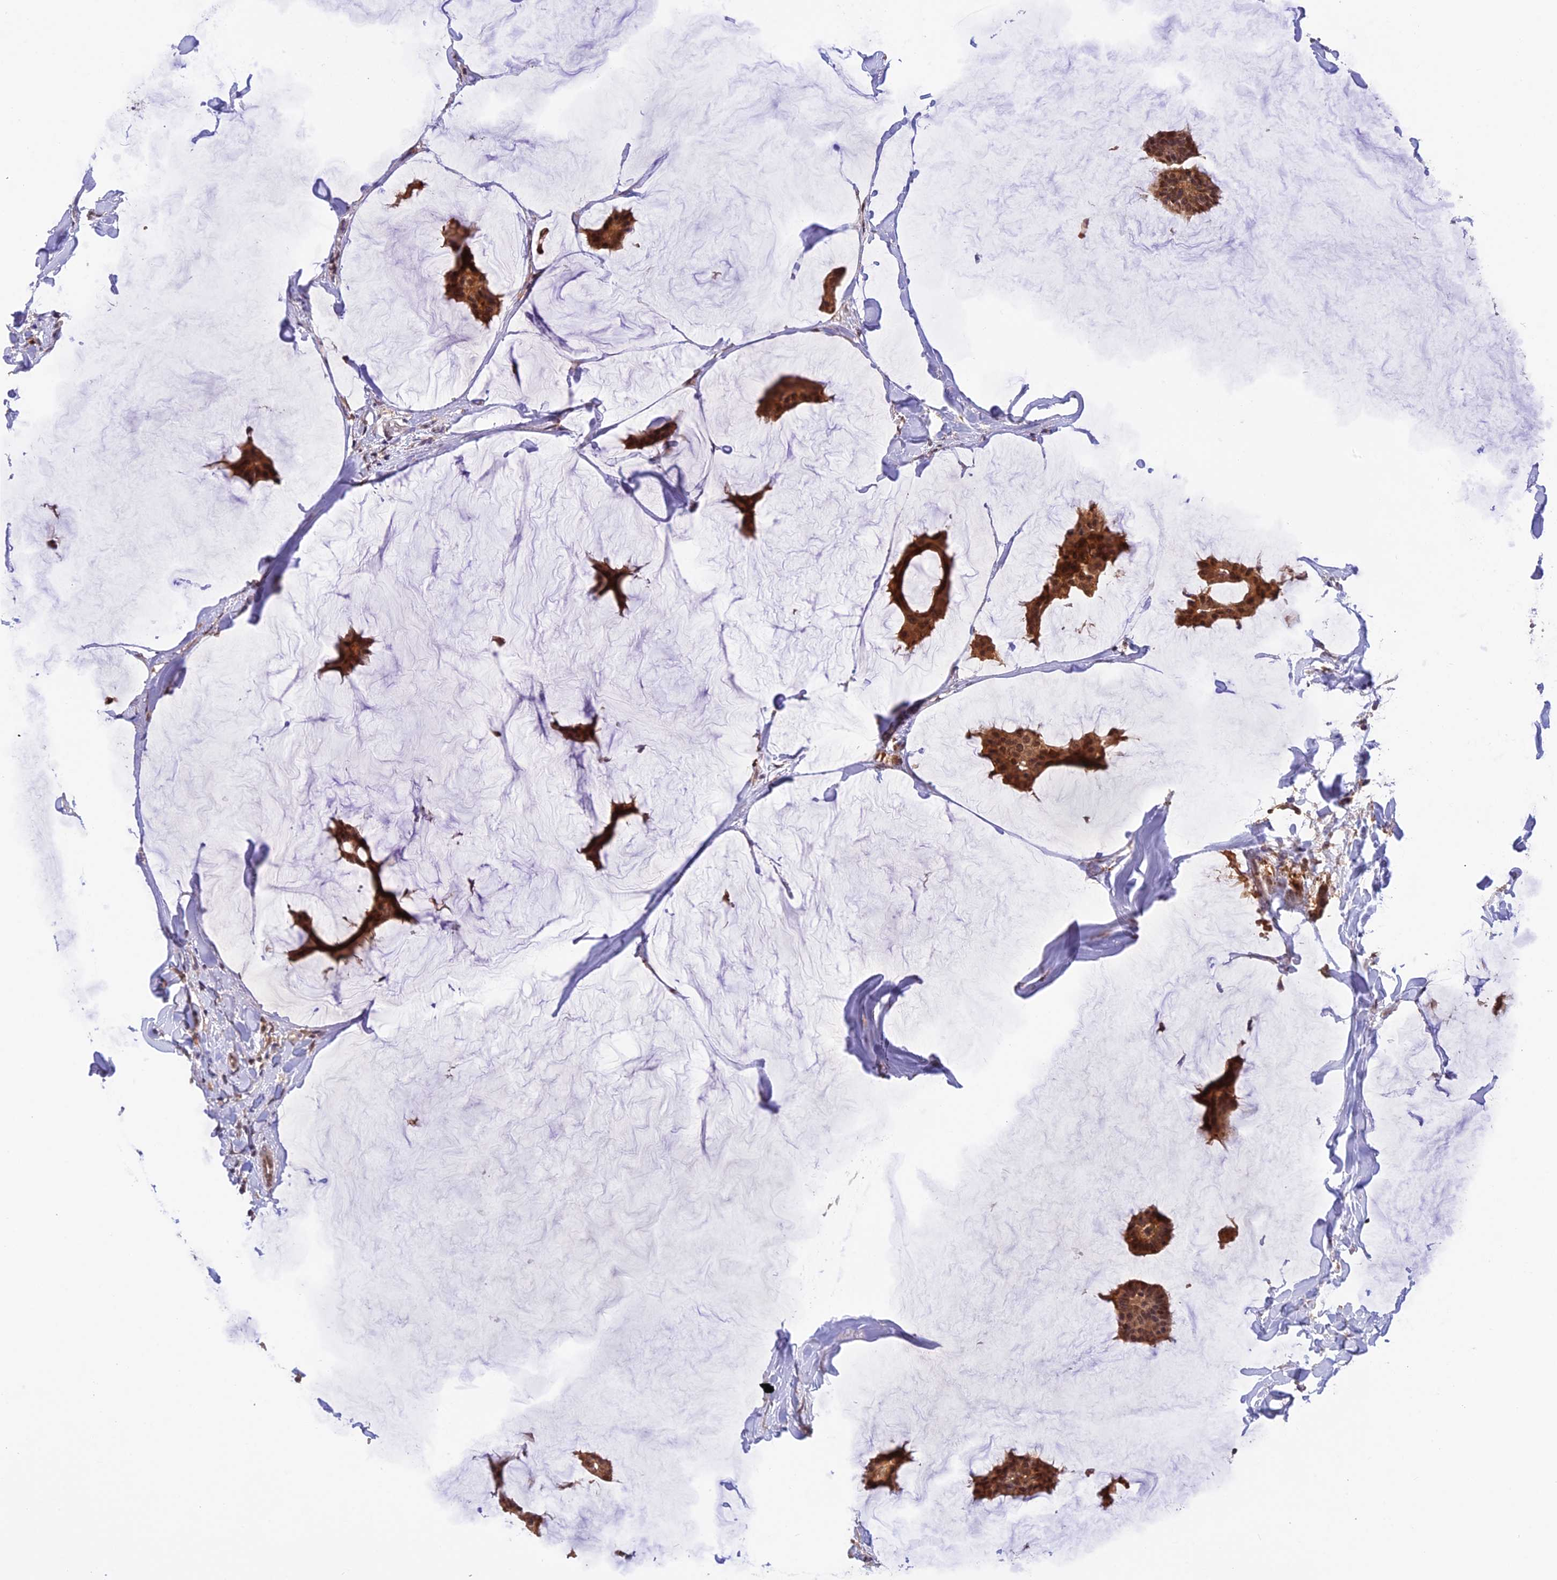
{"staining": {"intensity": "moderate", "quantity": ">75%", "location": "cytoplasmic/membranous,nuclear"}, "tissue": "breast cancer", "cell_type": "Tumor cells", "image_type": "cancer", "snomed": [{"axis": "morphology", "description": "Duct carcinoma"}, {"axis": "topography", "description": "Breast"}], "caption": "This is an image of immunohistochemistry (IHC) staining of breast cancer, which shows moderate positivity in the cytoplasmic/membranous and nuclear of tumor cells.", "gene": "MNS1", "patient": {"sex": "female", "age": 93}}